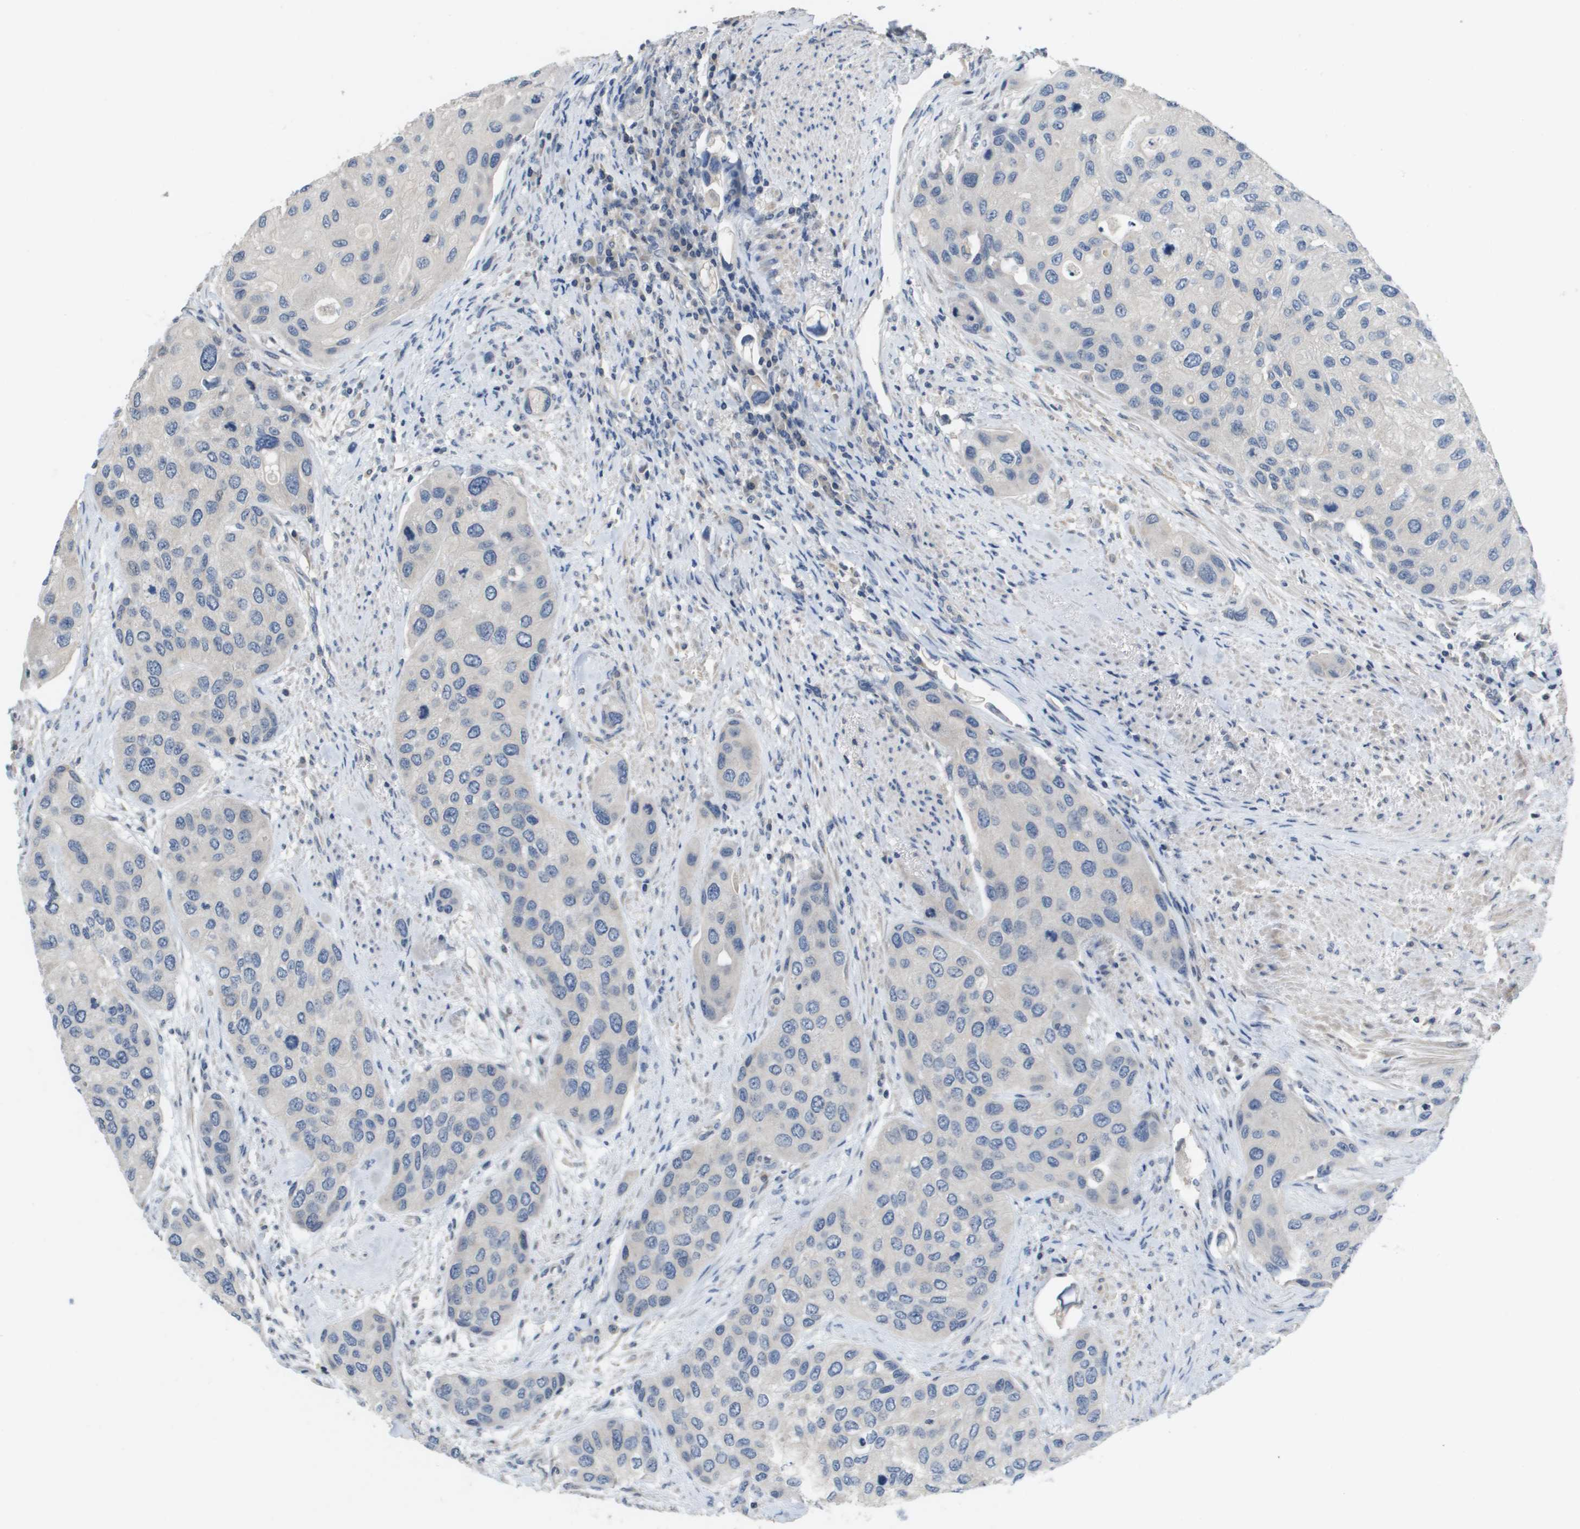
{"staining": {"intensity": "negative", "quantity": "none", "location": "none"}, "tissue": "urothelial cancer", "cell_type": "Tumor cells", "image_type": "cancer", "snomed": [{"axis": "morphology", "description": "Urothelial carcinoma, High grade"}, {"axis": "topography", "description": "Urinary bladder"}], "caption": "Tumor cells are negative for protein expression in human high-grade urothelial carcinoma.", "gene": "CAPN11", "patient": {"sex": "female", "age": 56}}